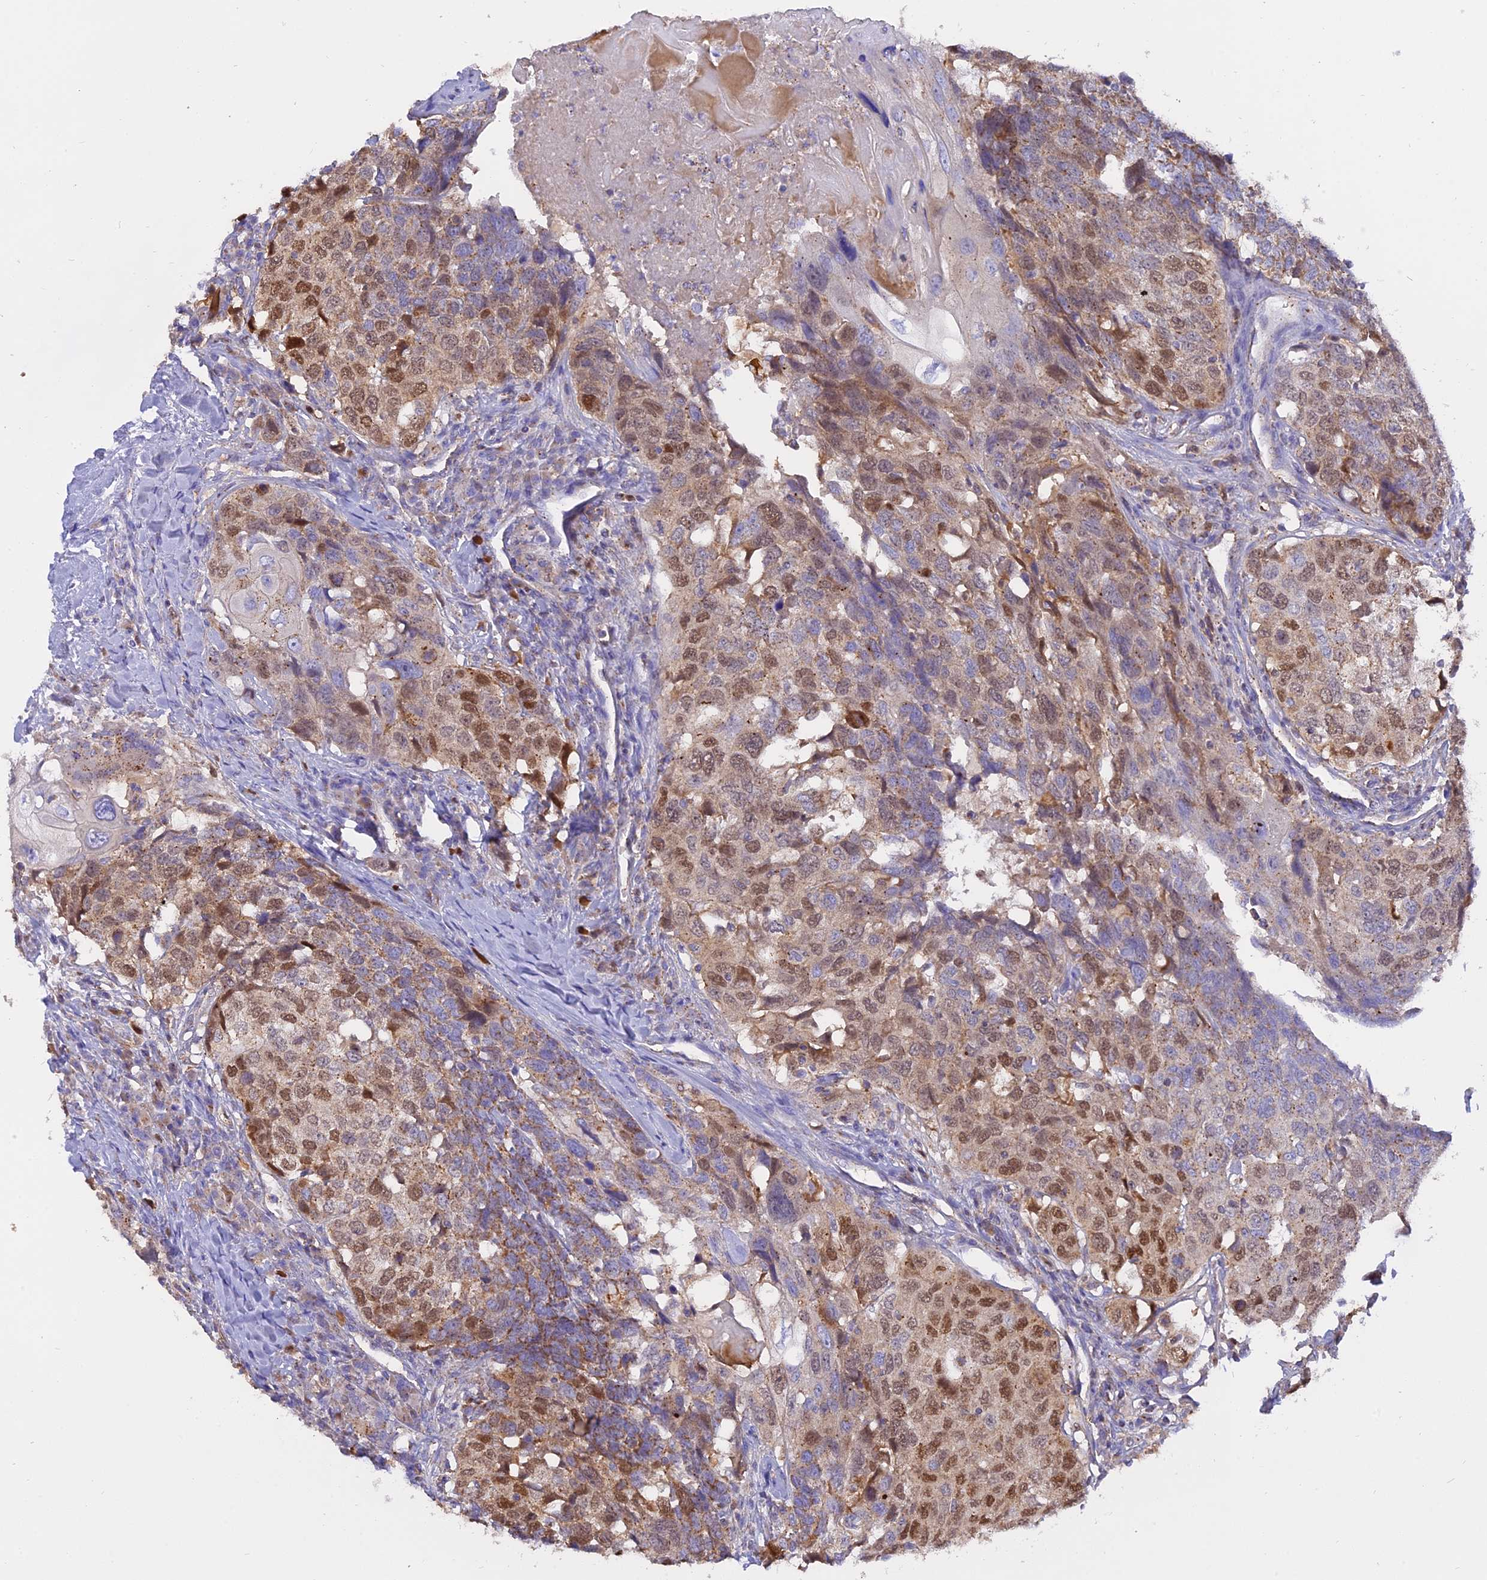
{"staining": {"intensity": "moderate", "quantity": ">75%", "location": "nuclear"}, "tissue": "head and neck cancer", "cell_type": "Tumor cells", "image_type": "cancer", "snomed": [{"axis": "morphology", "description": "Squamous cell carcinoma, NOS"}, {"axis": "topography", "description": "Head-Neck"}], "caption": "Head and neck cancer stained with a protein marker shows moderate staining in tumor cells.", "gene": "CENPV", "patient": {"sex": "male", "age": 66}}